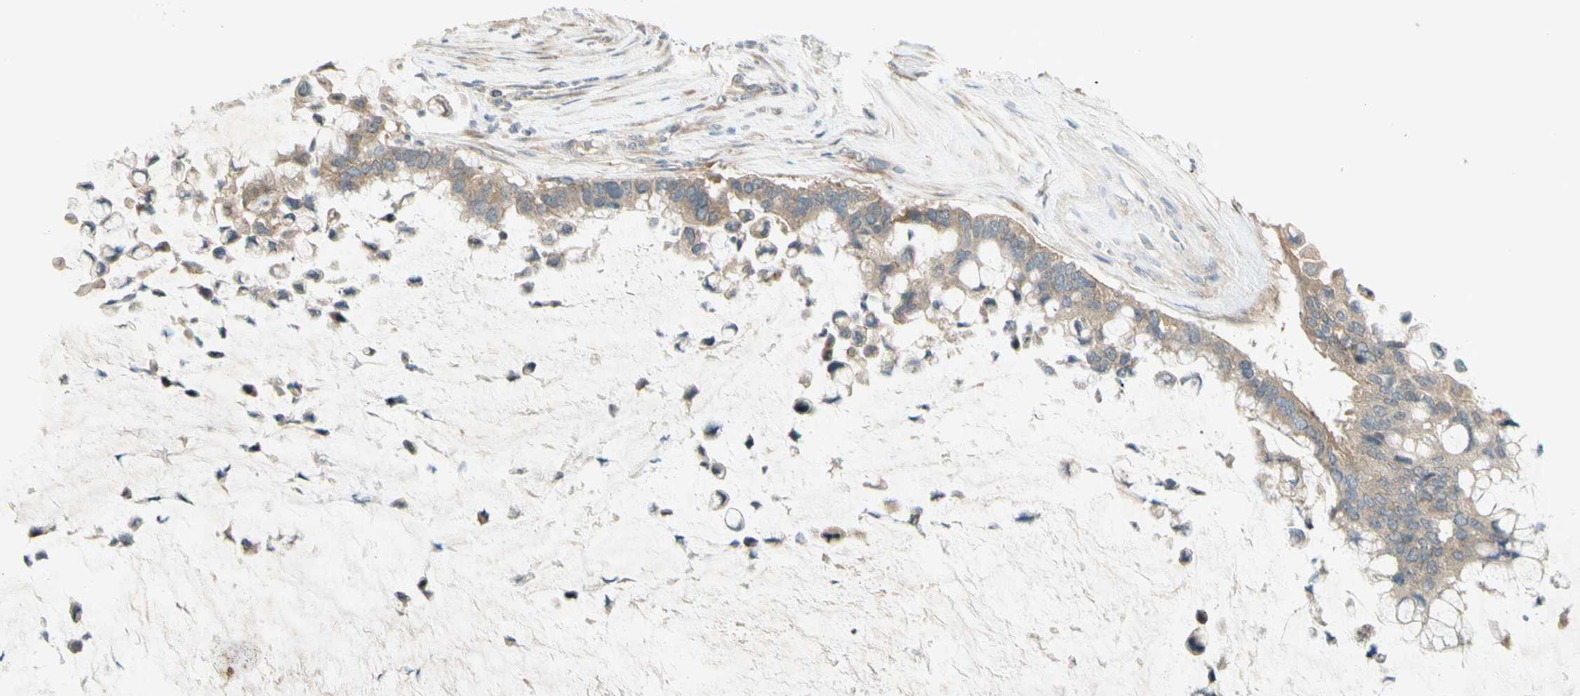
{"staining": {"intensity": "weak", "quantity": ">75%", "location": "cytoplasmic/membranous"}, "tissue": "pancreatic cancer", "cell_type": "Tumor cells", "image_type": "cancer", "snomed": [{"axis": "morphology", "description": "Adenocarcinoma, NOS"}, {"axis": "topography", "description": "Pancreas"}], "caption": "Protein staining by IHC exhibits weak cytoplasmic/membranous expression in approximately >75% of tumor cells in pancreatic cancer (adenocarcinoma). Nuclei are stained in blue.", "gene": "ETF1", "patient": {"sex": "male", "age": 41}}